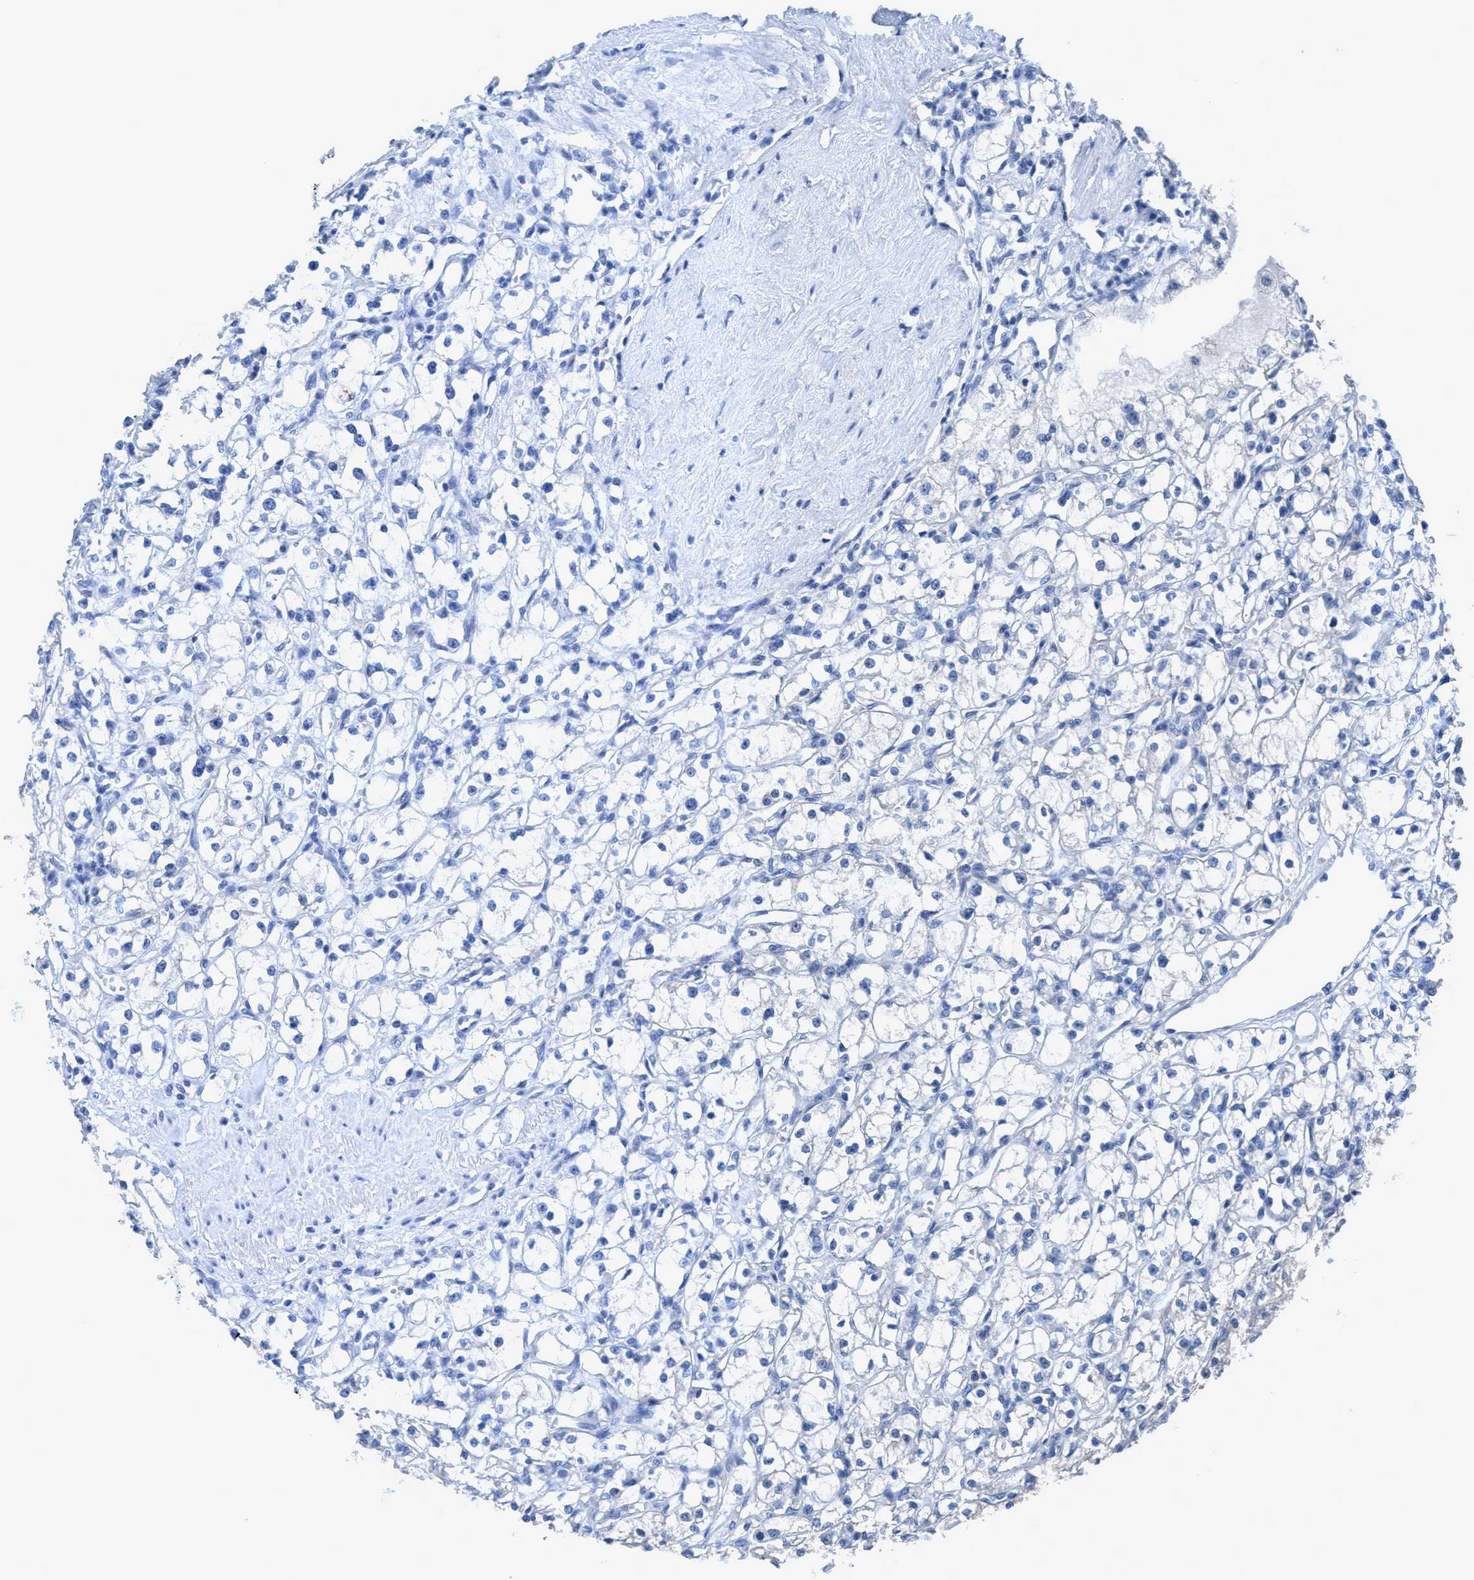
{"staining": {"intensity": "negative", "quantity": "none", "location": "none"}, "tissue": "renal cancer", "cell_type": "Tumor cells", "image_type": "cancer", "snomed": [{"axis": "morphology", "description": "Adenocarcinoma, NOS"}, {"axis": "topography", "description": "Kidney"}], "caption": "The photomicrograph demonstrates no significant positivity in tumor cells of renal cancer (adenocarcinoma).", "gene": "DNAI1", "patient": {"sex": "male", "age": 56}}